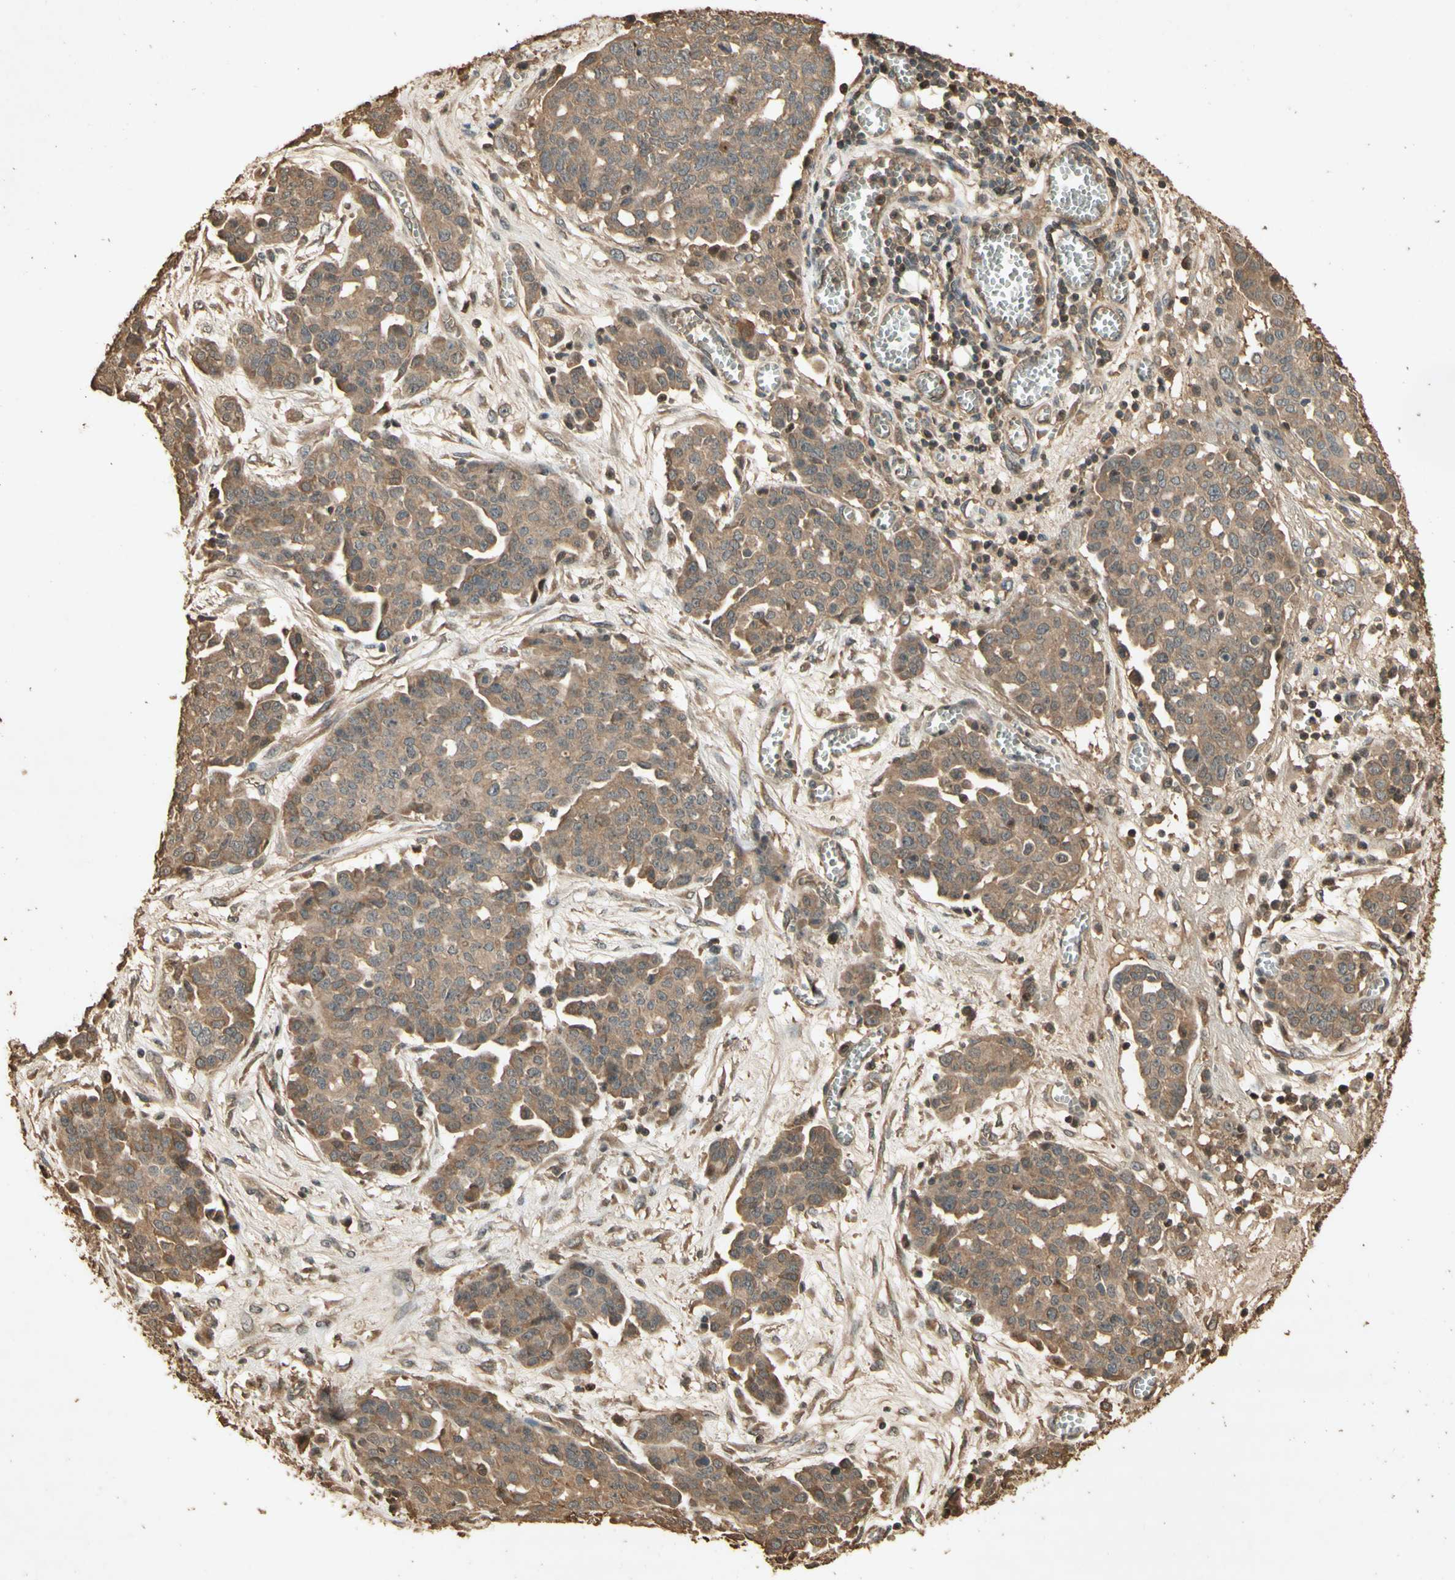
{"staining": {"intensity": "moderate", "quantity": ">75%", "location": "cytoplasmic/membranous"}, "tissue": "ovarian cancer", "cell_type": "Tumor cells", "image_type": "cancer", "snomed": [{"axis": "morphology", "description": "Cystadenocarcinoma, serous, NOS"}, {"axis": "topography", "description": "Soft tissue"}, {"axis": "topography", "description": "Ovary"}], "caption": "This is a histology image of immunohistochemistry staining of ovarian cancer (serous cystadenocarcinoma), which shows moderate expression in the cytoplasmic/membranous of tumor cells.", "gene": "SMAD9", "patient": {"sex": "female", "age": 57}}